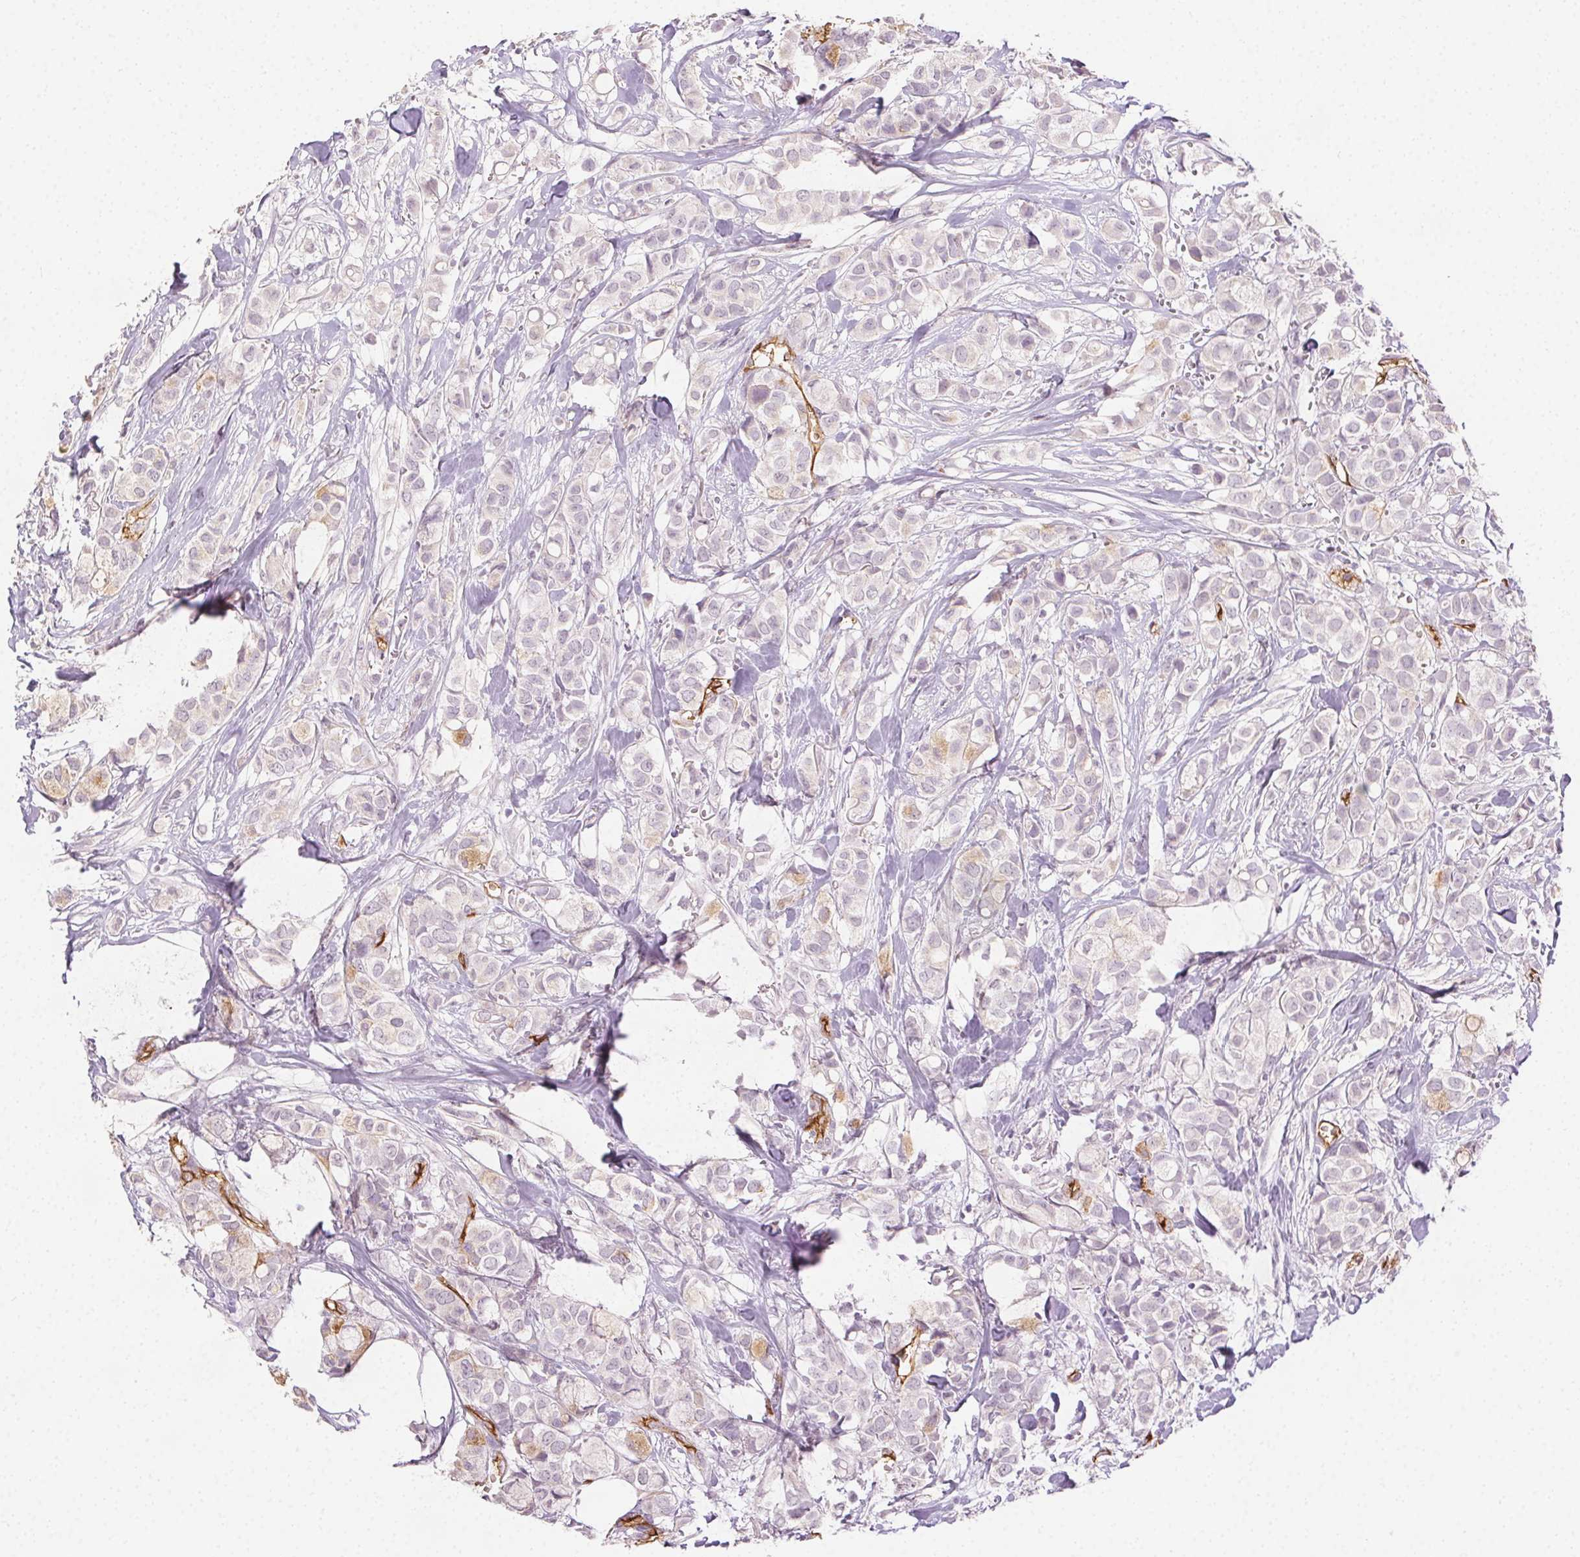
{"staining": {"intensity": "negative", "quantity": "none", "location": "none"}, "tissue": "breast cancer", "cell_type": "Tumor cells", "image_type": "cancer", "snomed": [{"axis": "morphology", "description": "Duct carcinoma"}, {"axis": "topography", "description": "Breast"}], "caption": "Immunohistochemistry (IHC) micrograph of human breast cancer stained for a protein (brown), which exhibits no positivity in tumor cells.", "gene": "PODXL", "patient": {"sex": "female", "age": 85}}